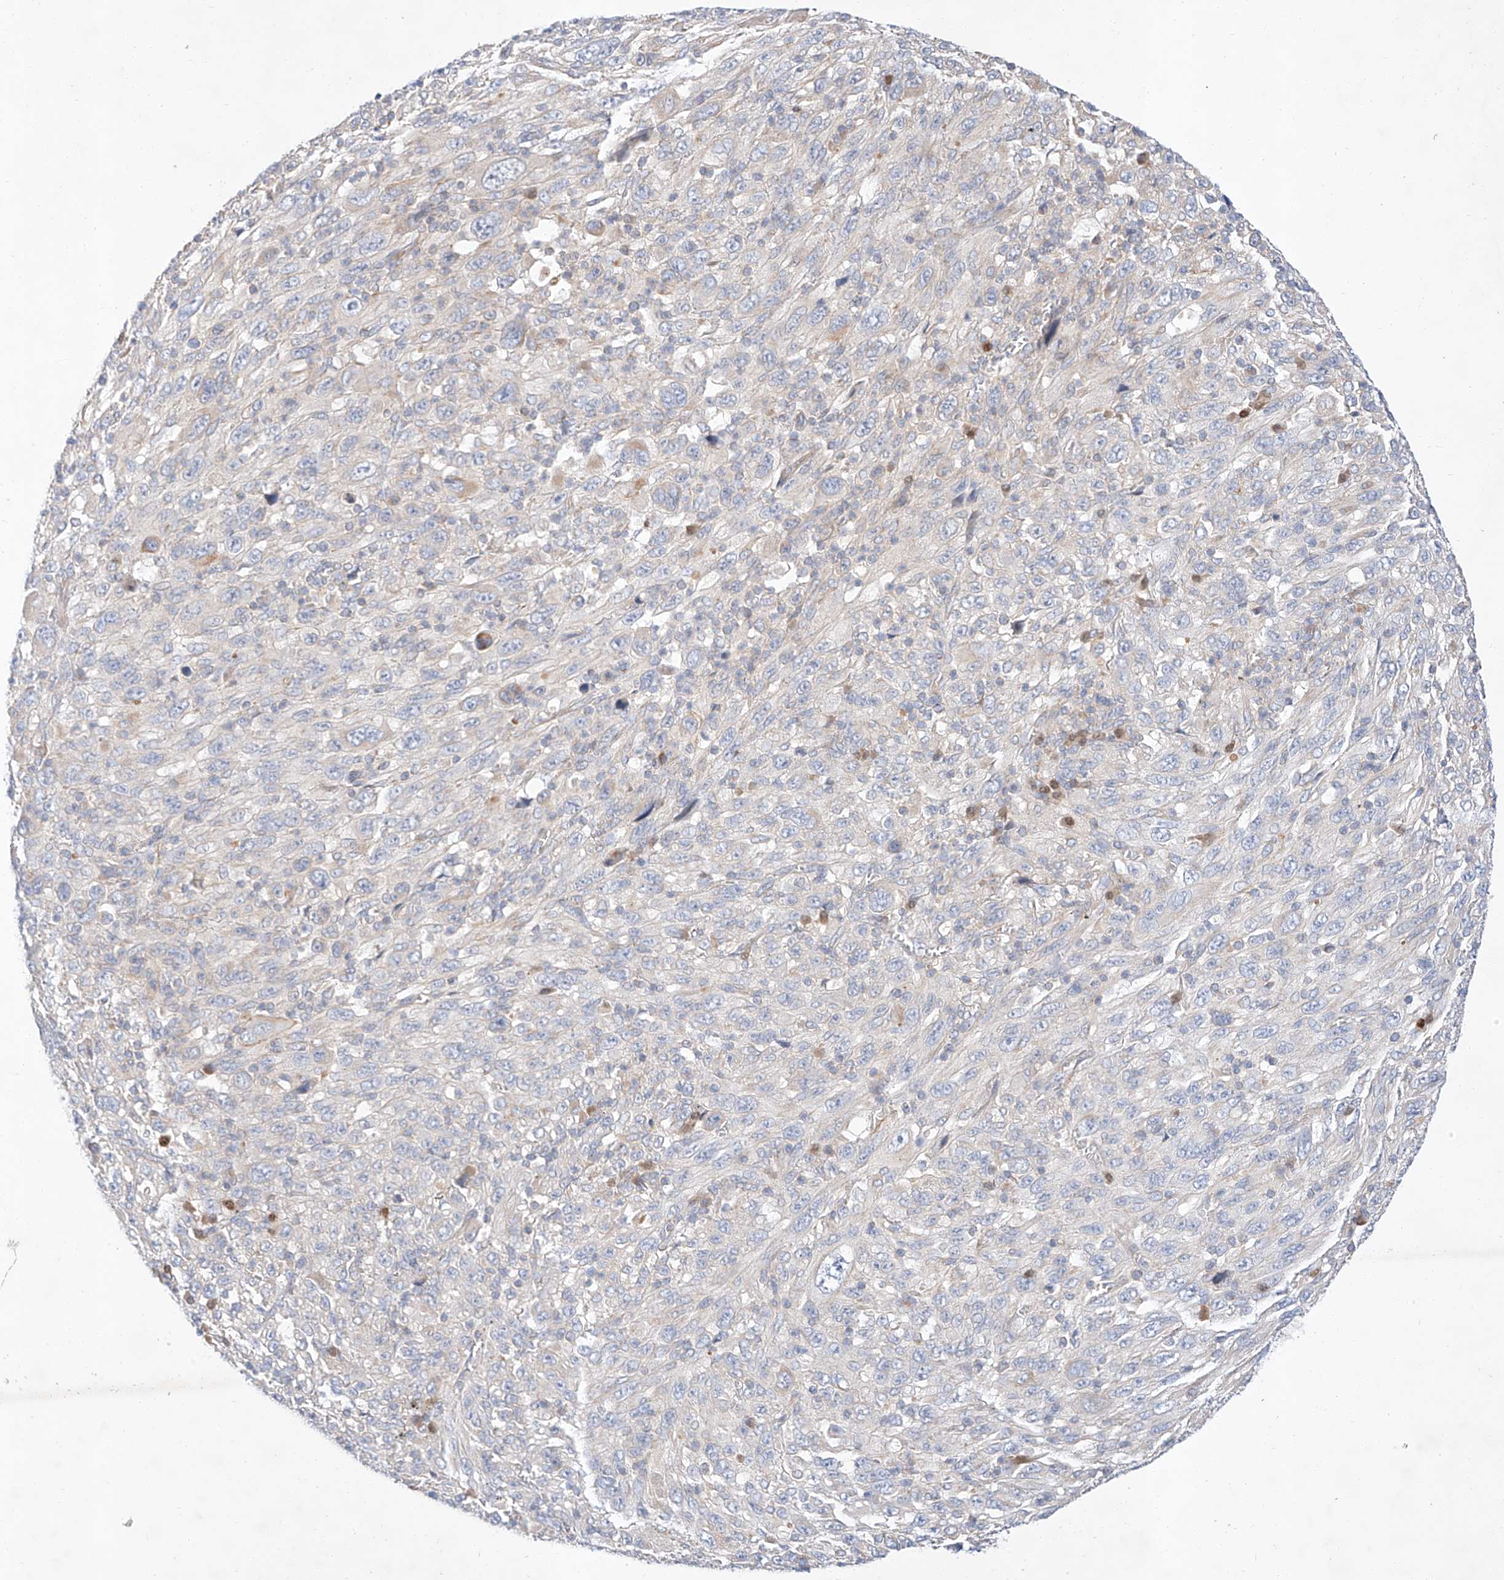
{"staining": {"intensity": "negative", "quantity": "none", "location": "none"}, "tissue": "melanoma", "cell_type": "Tumor cells", "image_type": "cancer", "snomed": [{"axis": "morphology", "description": "Malignant melanoma, Metastatic site"}, {"axis": "topography", "description": "Skin"}], "caption": "Tumor cells are negative for brown protein staining in malignant melanoma (metastatic site).", "gene": "C6orf118", "patient": {"sex": "female", "age": 56}}